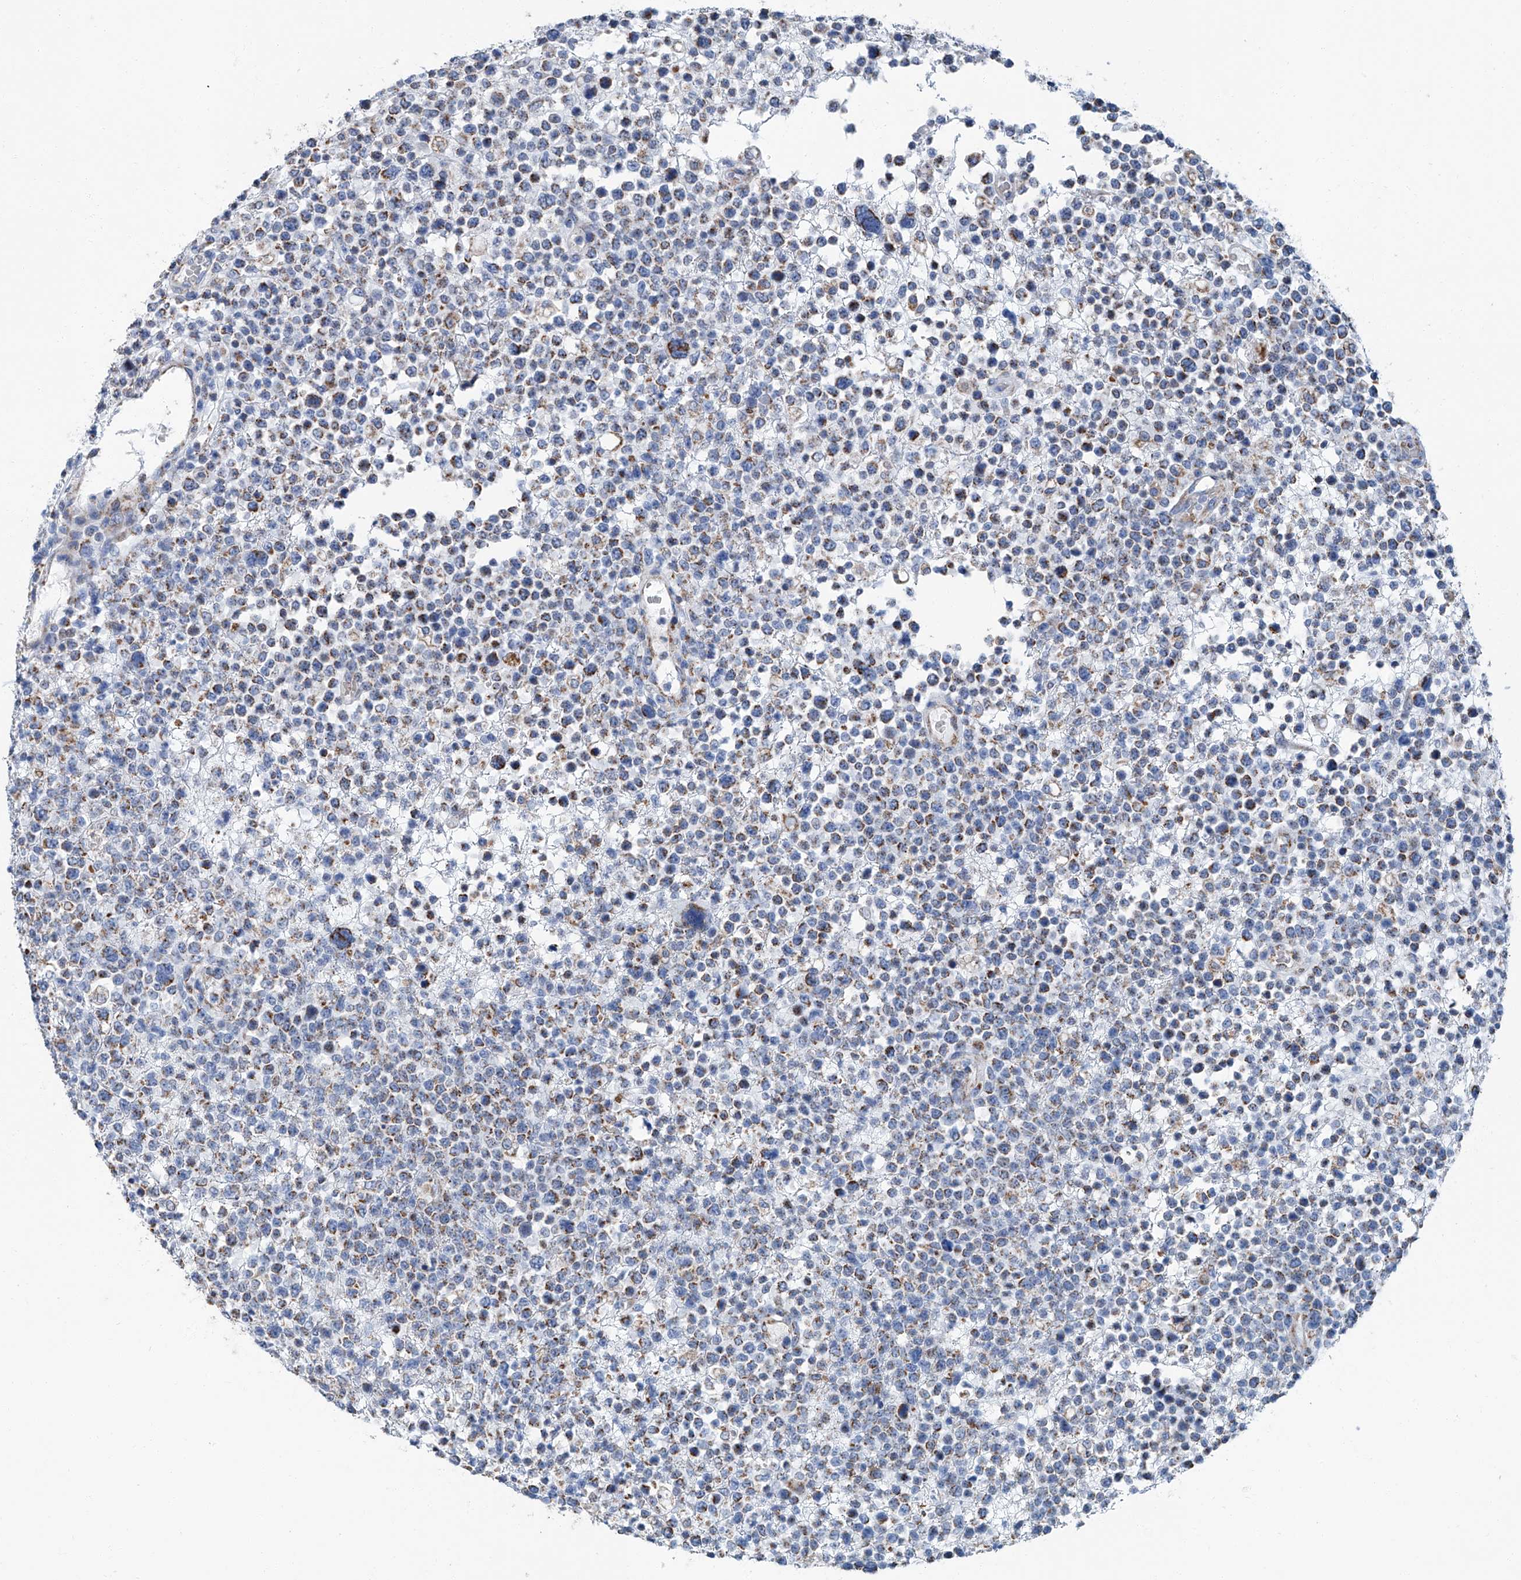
{"staining": {"intensity": "moderate", "quantity": "<25%", "location": "cytoplasmic/membranous"}, "tissue": "lymphoma", "cell_type": "Tumor cells", "image_type": "cancer", "snomed": [{"axis": "morphology", "description": "Malignant lymphoma, non-Hodgkin's type, High grade"}, {"axis": "topography", "description": "Colon"}], "caption": "IHC of lymphoma displays low levels of moderate cytoplasmic/membranous expression in about <25% of tumor cells. Using DAB (3,3'-diaminobenzidine) (brown) and hematoxylin (blue) stains, captured at high magnification using brightfield microscopy.", "gene": "MT-ND1", "patient": {"sex": "female", "age": 53}}